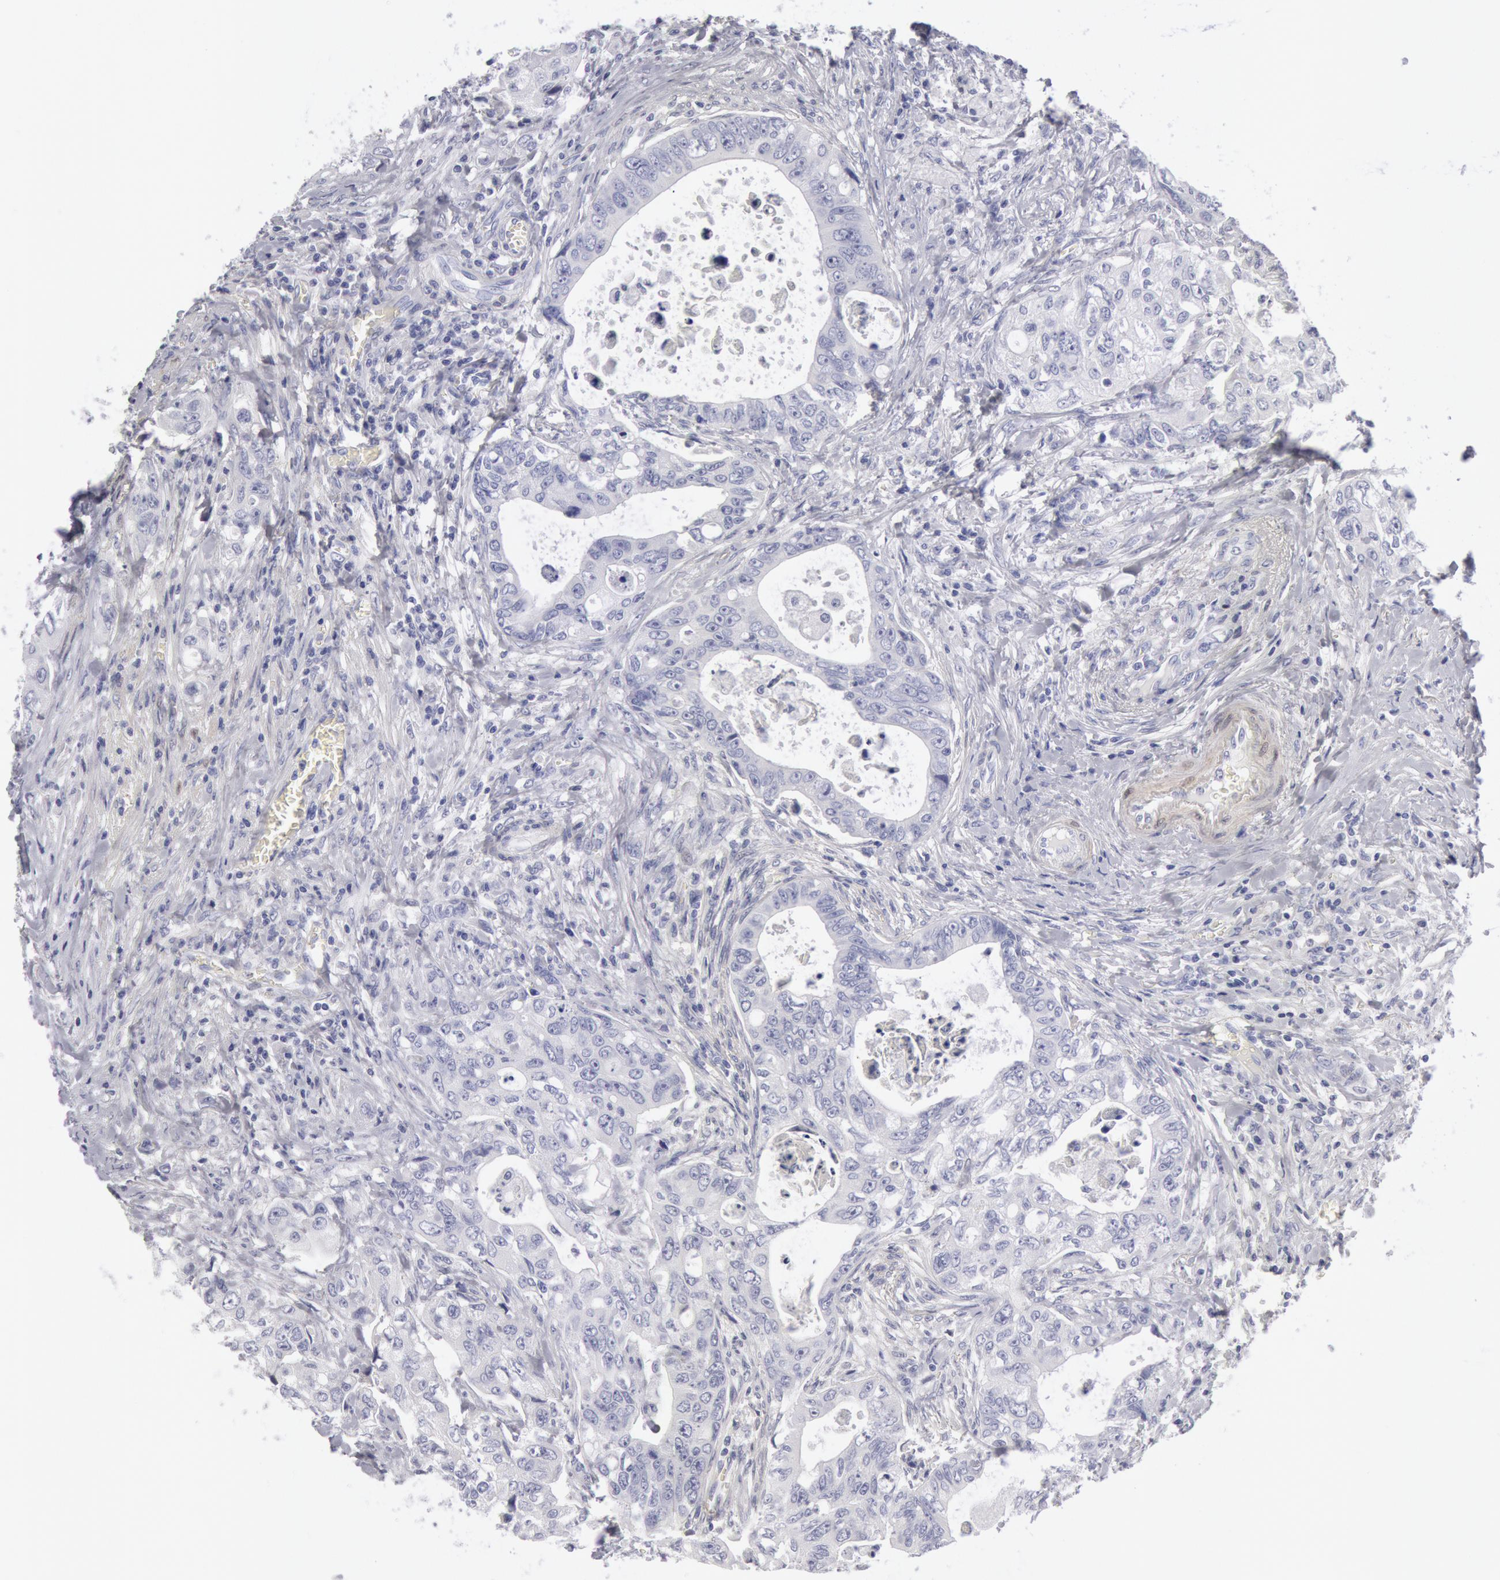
{"staining": {"intensity": "negative", "quantity": "none", "location": "none"}, "tissue": "colorectal cancer", "cell_type": "Tumor cells", "image_type": "cancer", "snomed": [{"axis": "morphology", "description": "Adenocarcinoma, NOS"}, {"axis": "topography", "description": "Rectum"}], "caption": "The immunohistochemistry (IHC) image has no significant staining in tumor cells of adenocarcinoma (colorectal) tissue. (DAB (3,3'-diaminobenzidine) immunohistochemistry, high magnification).", "gene": "FHL1", "patient": {"sex": "female", "age": 57}}